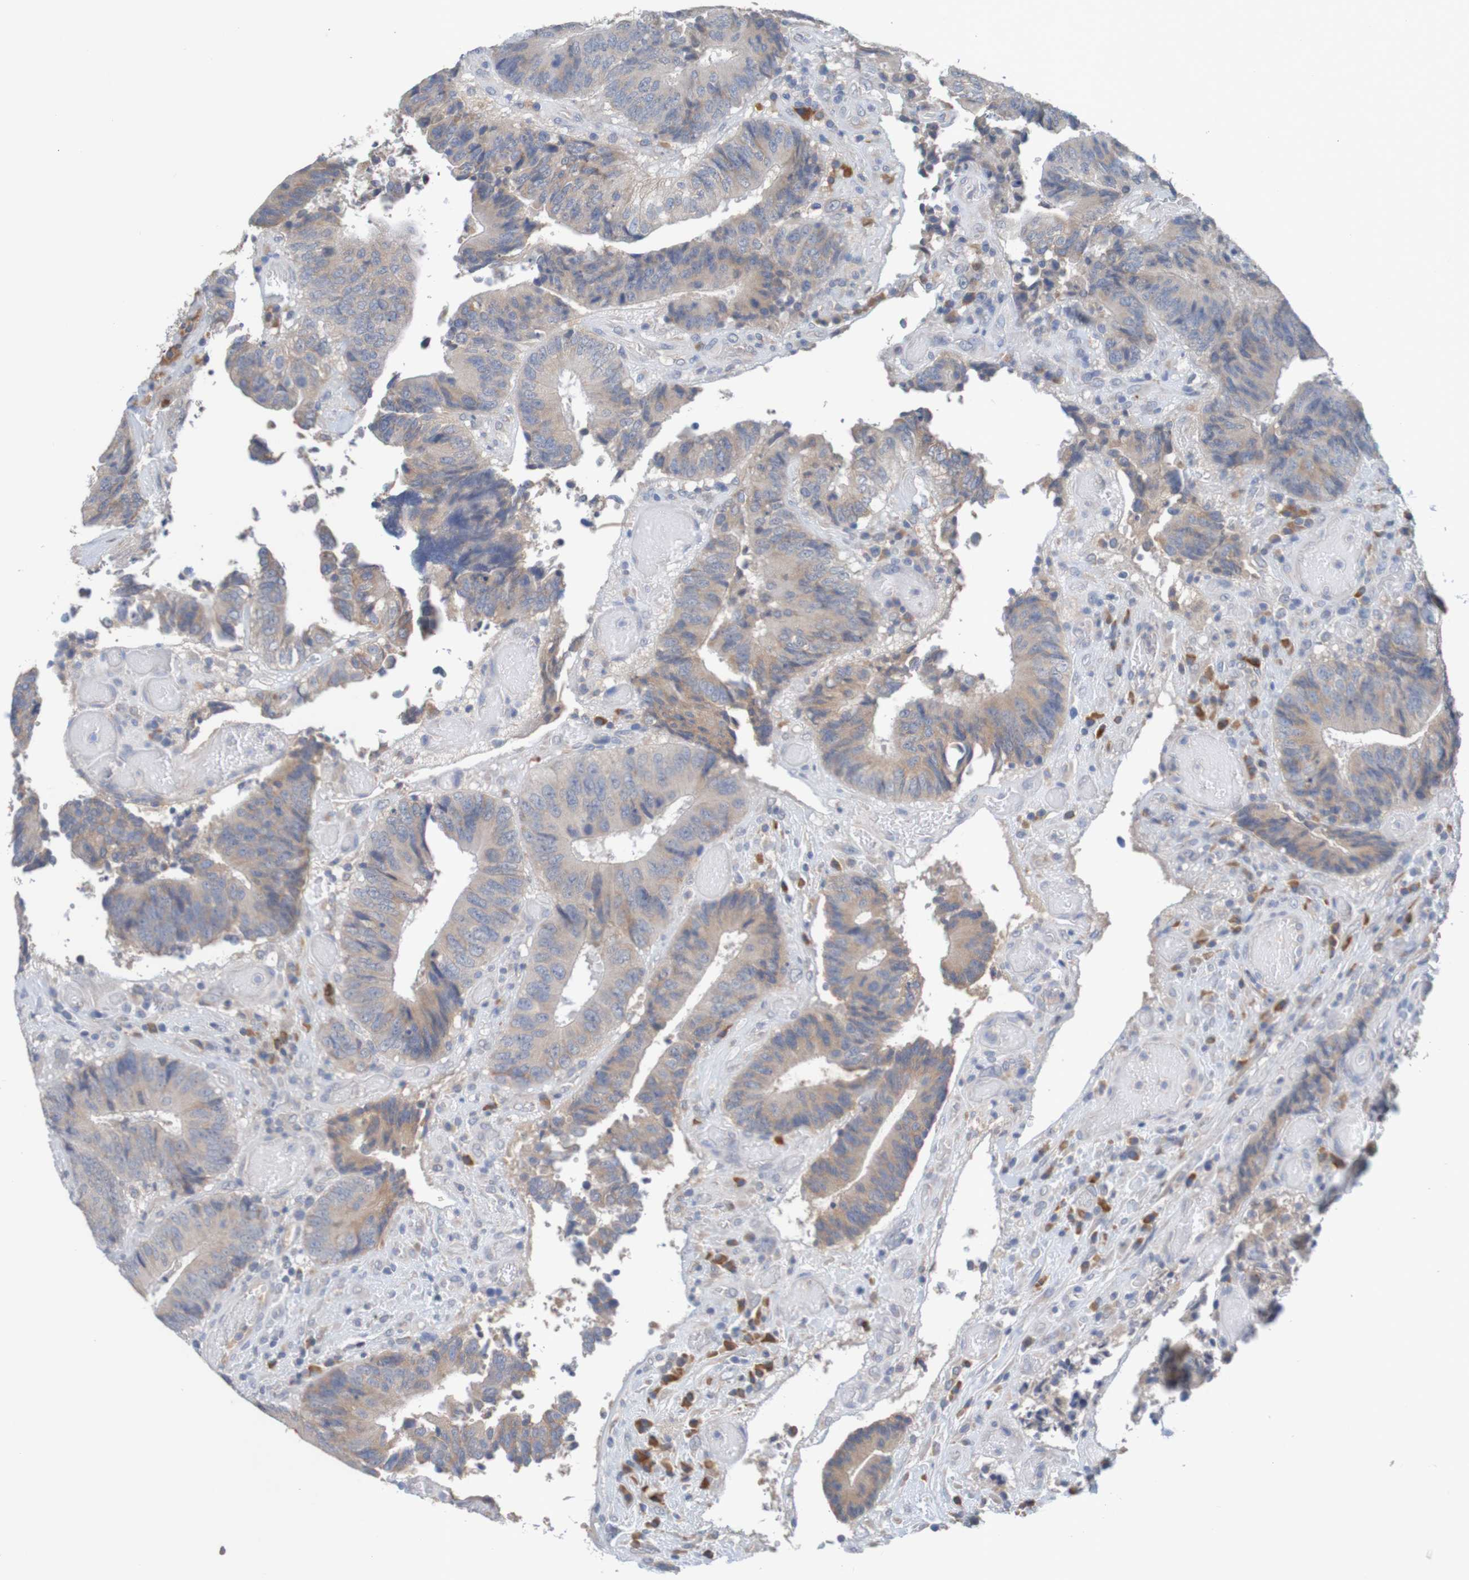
{"staining": {"intensity": "weak", "quantity": "25%-75%", "location": "cytoplasmic/membranous"}, "tissue": "colorectal cancer", "cell_type": "Tumor cells", "image_type": "cancer", "snomed": [{"axis": "morphology", "description": "Adenocarcinoma, NOS"}, {"axis": "topography", "description": "Rectum"}], "caption": "Colorectal cancer (adenocarcinoma) stained with a brown dye exhibits weak cytoplasmic/membranous positive staining in about 25%-75% of tumor cells.", "gene": "LTA", "patient": {"sex": "male", "age": 72}}